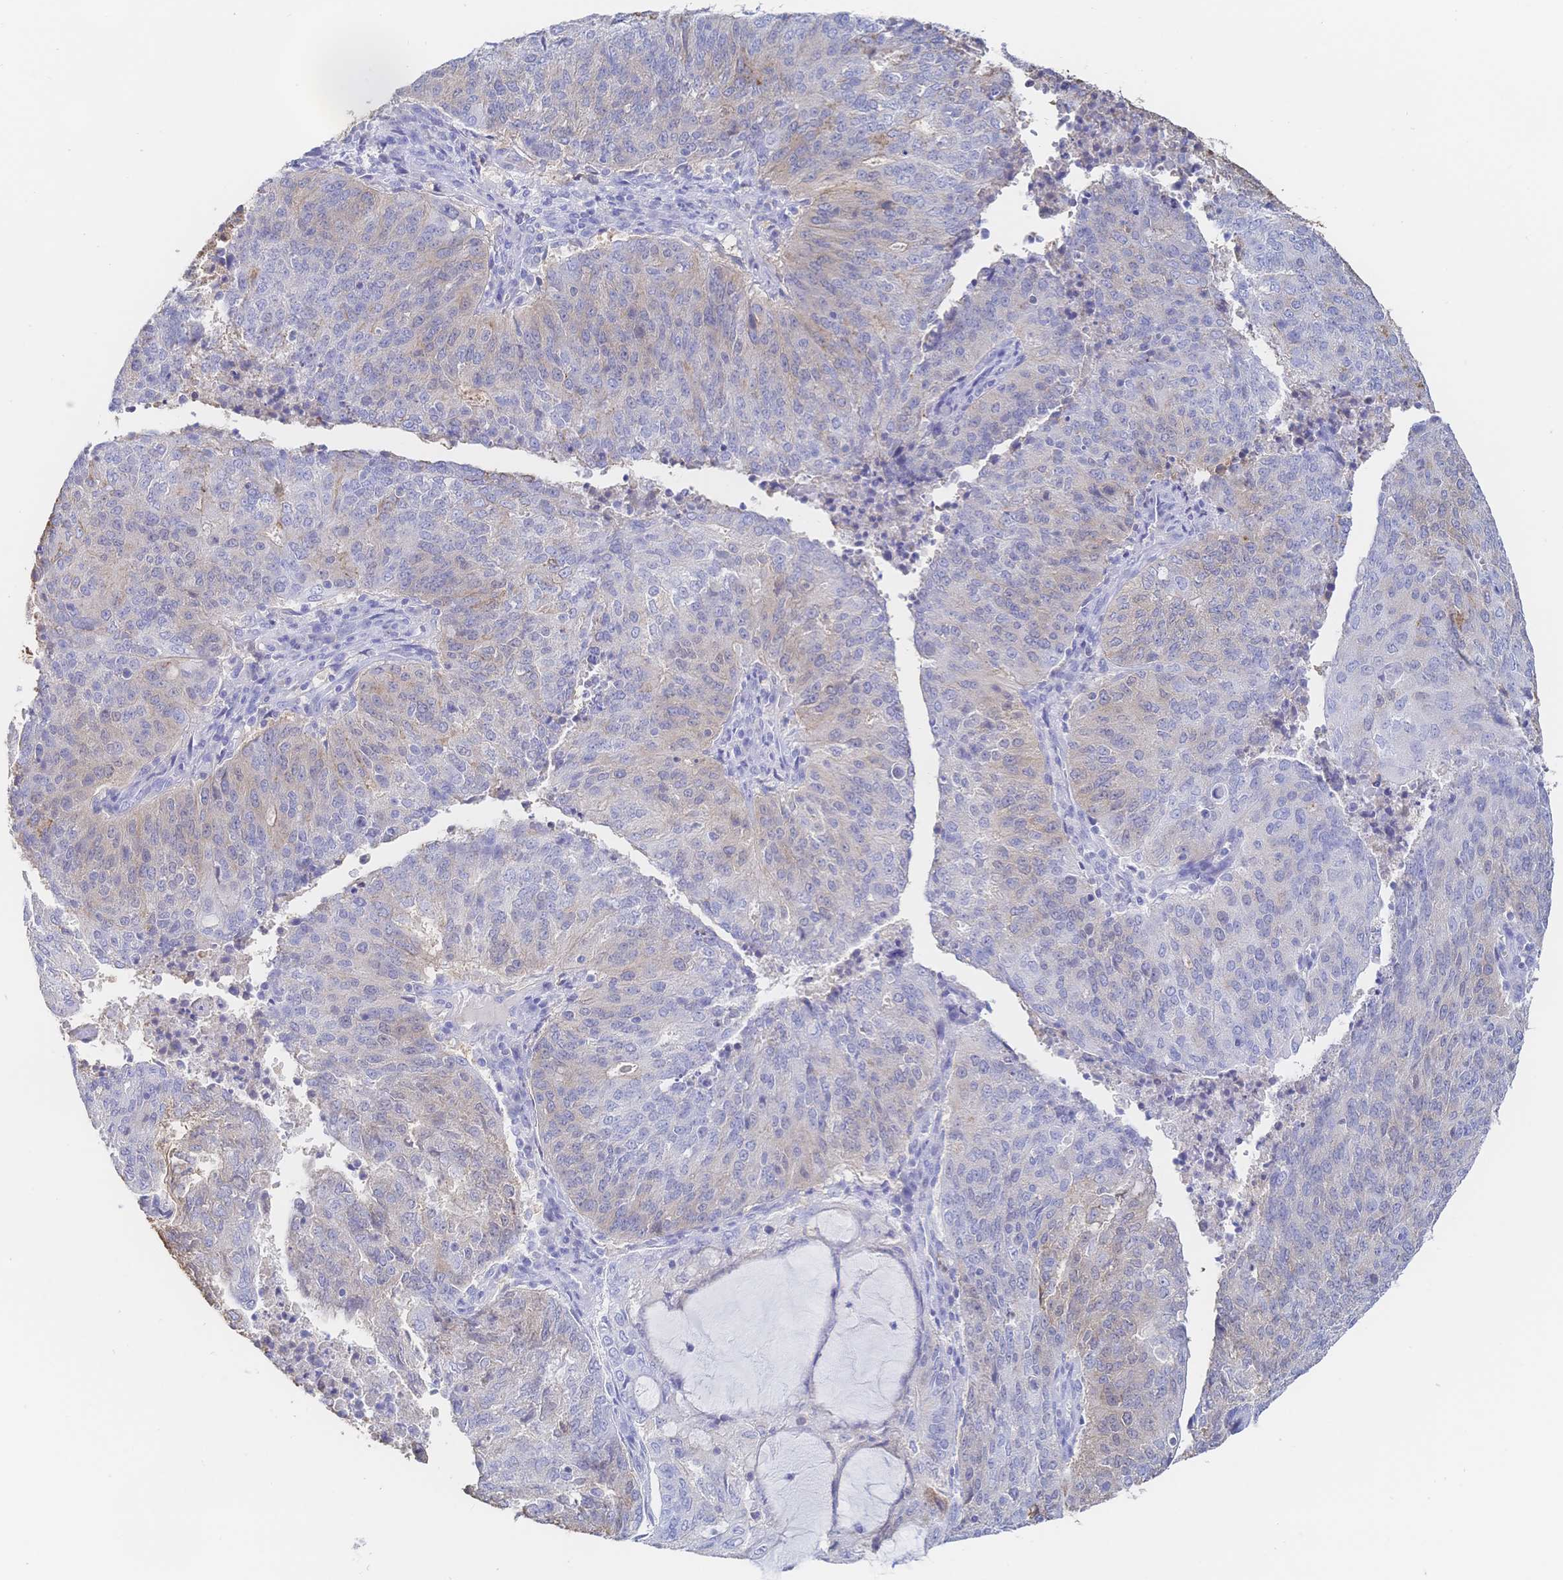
{"staining": {"intensity": "weak", "quantity": "25%-75%", "location": "cytoplasmic/membranous"}, "tissue": "endometrial cancer", "cell_type": "Tumor cells", "image_type": "cancer", "snomed": [{"axis": "morphology", "description": "Adenocarcinoma, NOS"}, {"axis": "topography", "description": "Endometrium"}], "caption": "This histopathology image shows immunohistochemistry (IHC) staining of human endometrial cancer (adenocarcinoma), with low weak cytoplasmic/membranous staining in approximately 25%-75% of tumor cells.", "gene": "RRM1", "patient": {"sex": "female", "age": 82}}